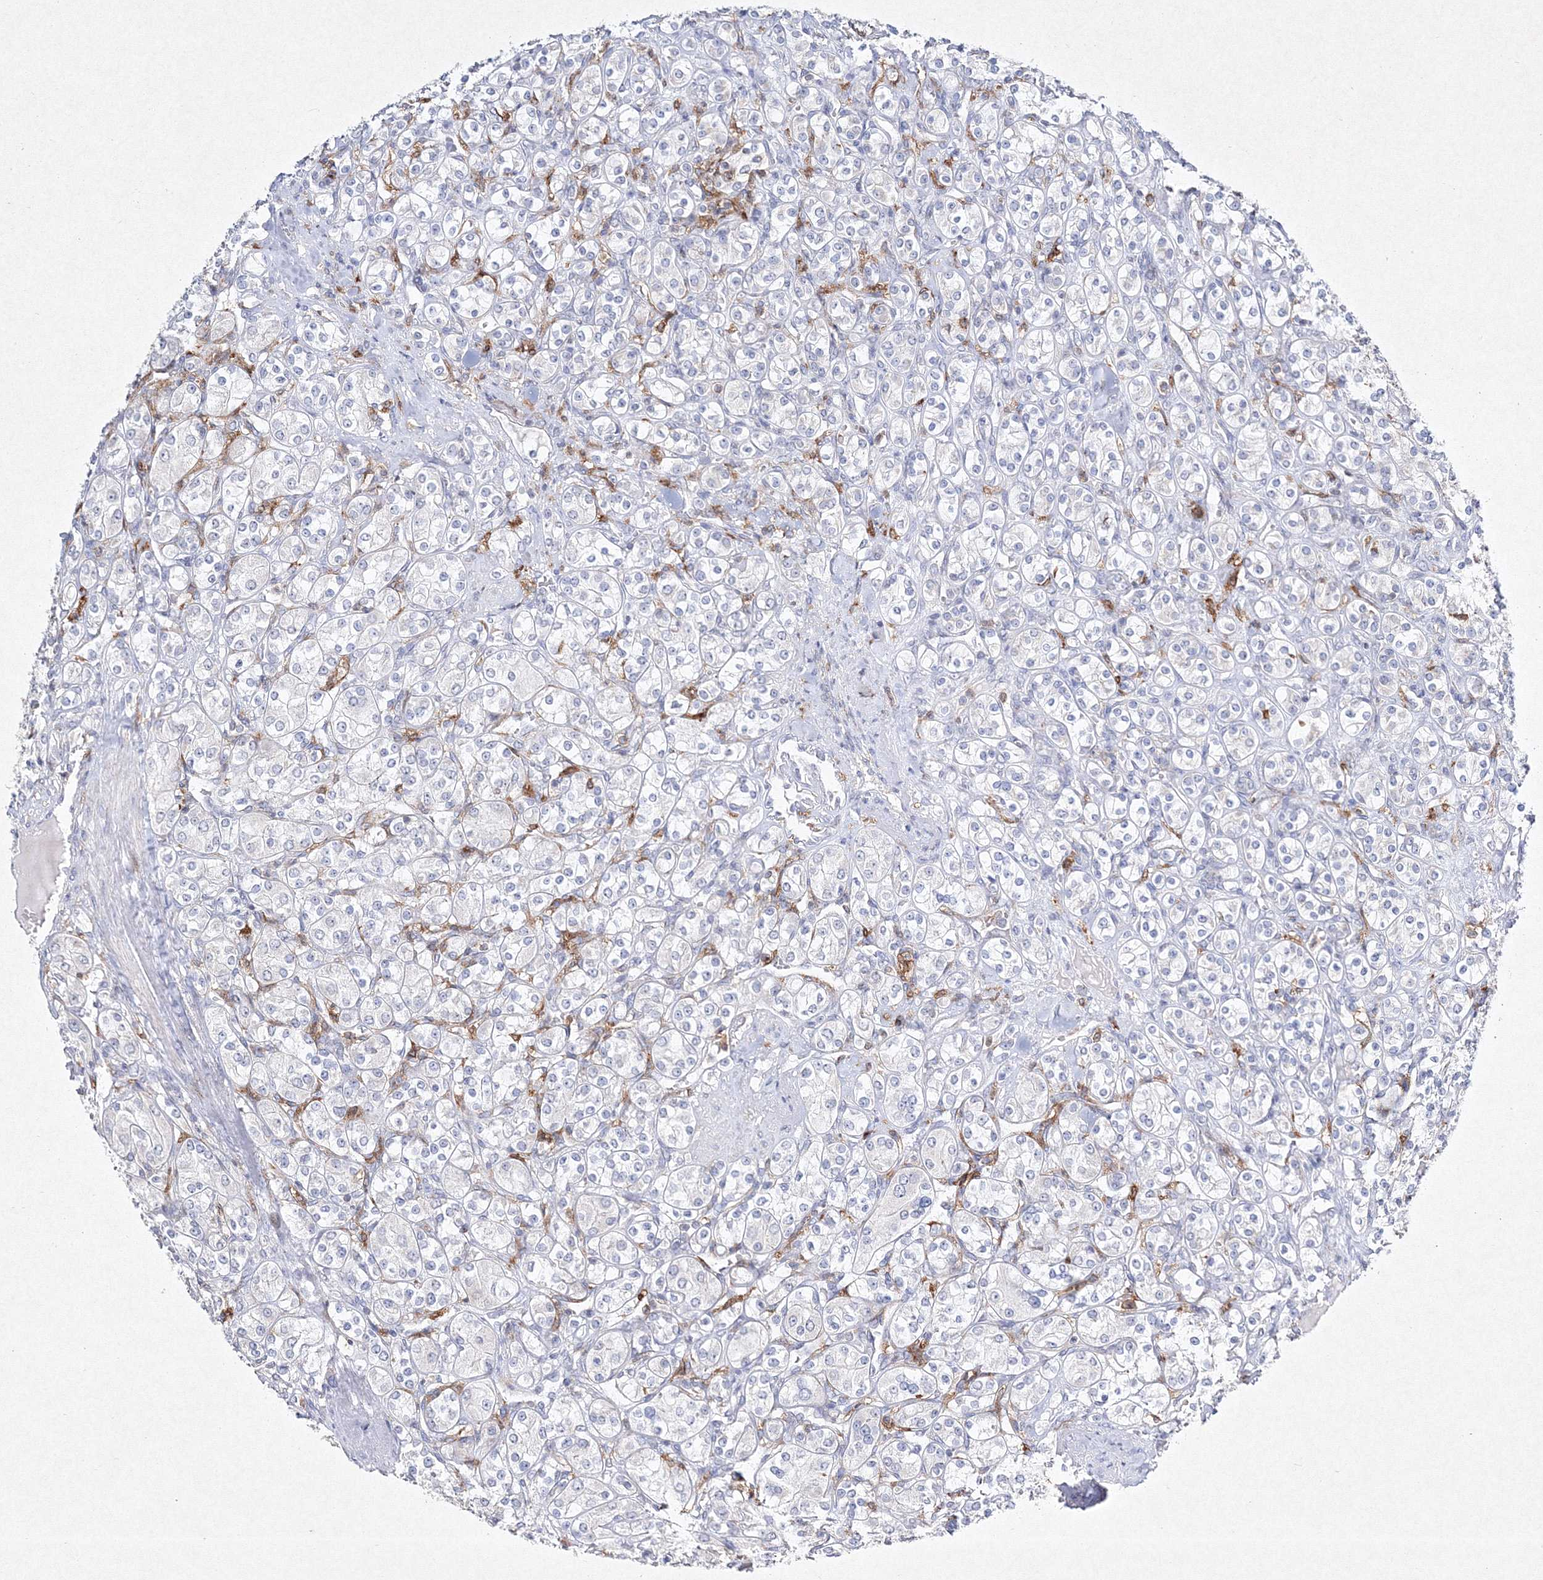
{"staining": {"intensity": "negative", "quantity": "none", "location": "none"}, "tissue": "renal cancer", "cell_type": "Tumor cells", "image_type": "cancer", "snomed": [{"axis": "morphology", "description": "Adenocarcinoma, NOS"}, {"axis": "topography", "description": "Kidney"}], "caption": "IHC image of human adenocarcinoma (renal) stained for a protein (brown), which reveals no expression in tumor cells.", "gene": "HCST", "patient": {"sex": "male", "age": 77}}